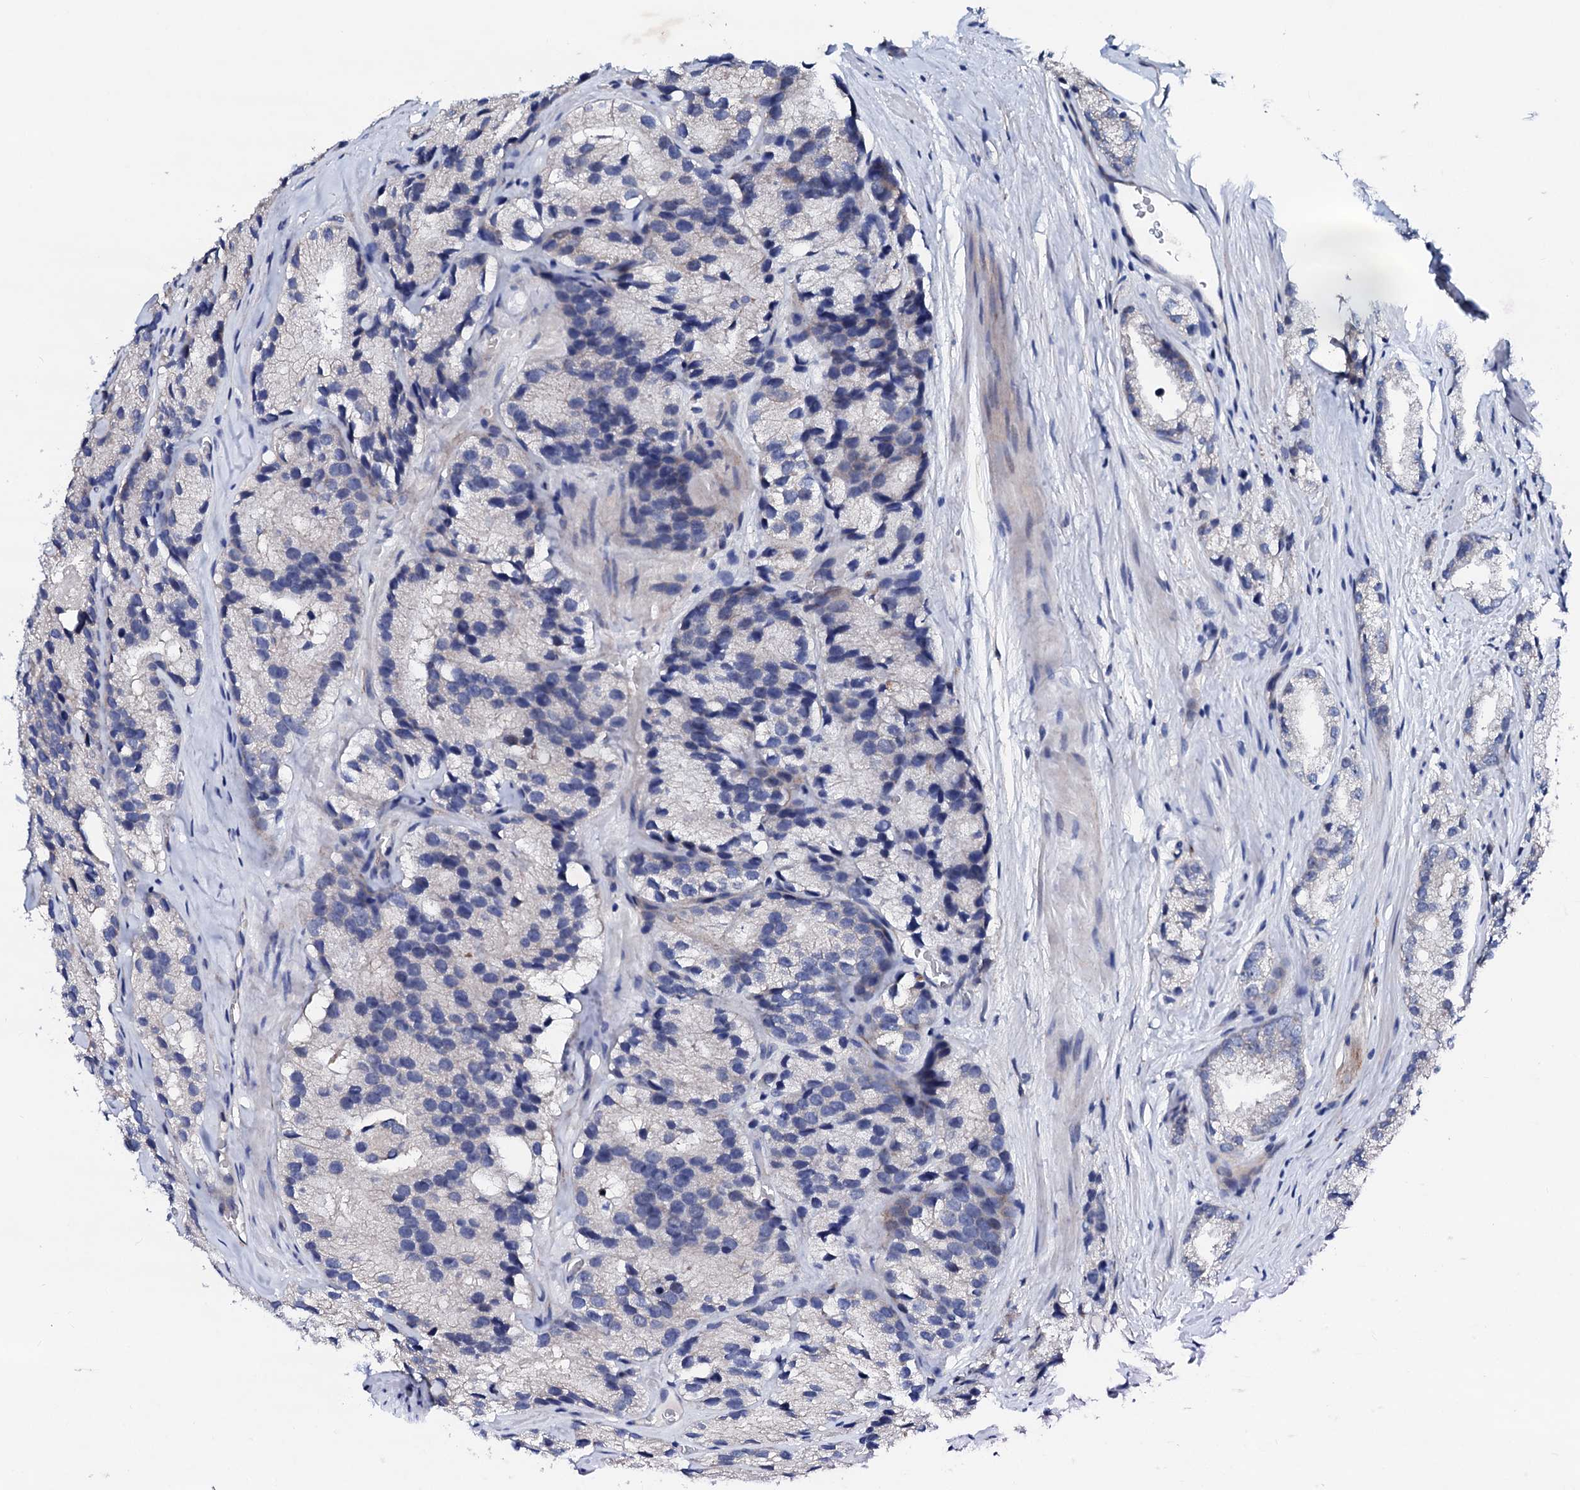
{"staining": {"intensity": "negative", "quantity": "none", "location": "none"}, "tissue": "prostate cancer", "cell_type": "Tumor cells", "image_type": "cancer", "snomed": [{"axis": "morphology", "description": "Adenocarcinoma, High grade"}, {"axis": "topography", "description": "Prostate"}], "caption": "There is no significant expression in tumor cells of prostate cancer.", "gene": "TRDN", "patient": {"sex": "male", "age": 66}}